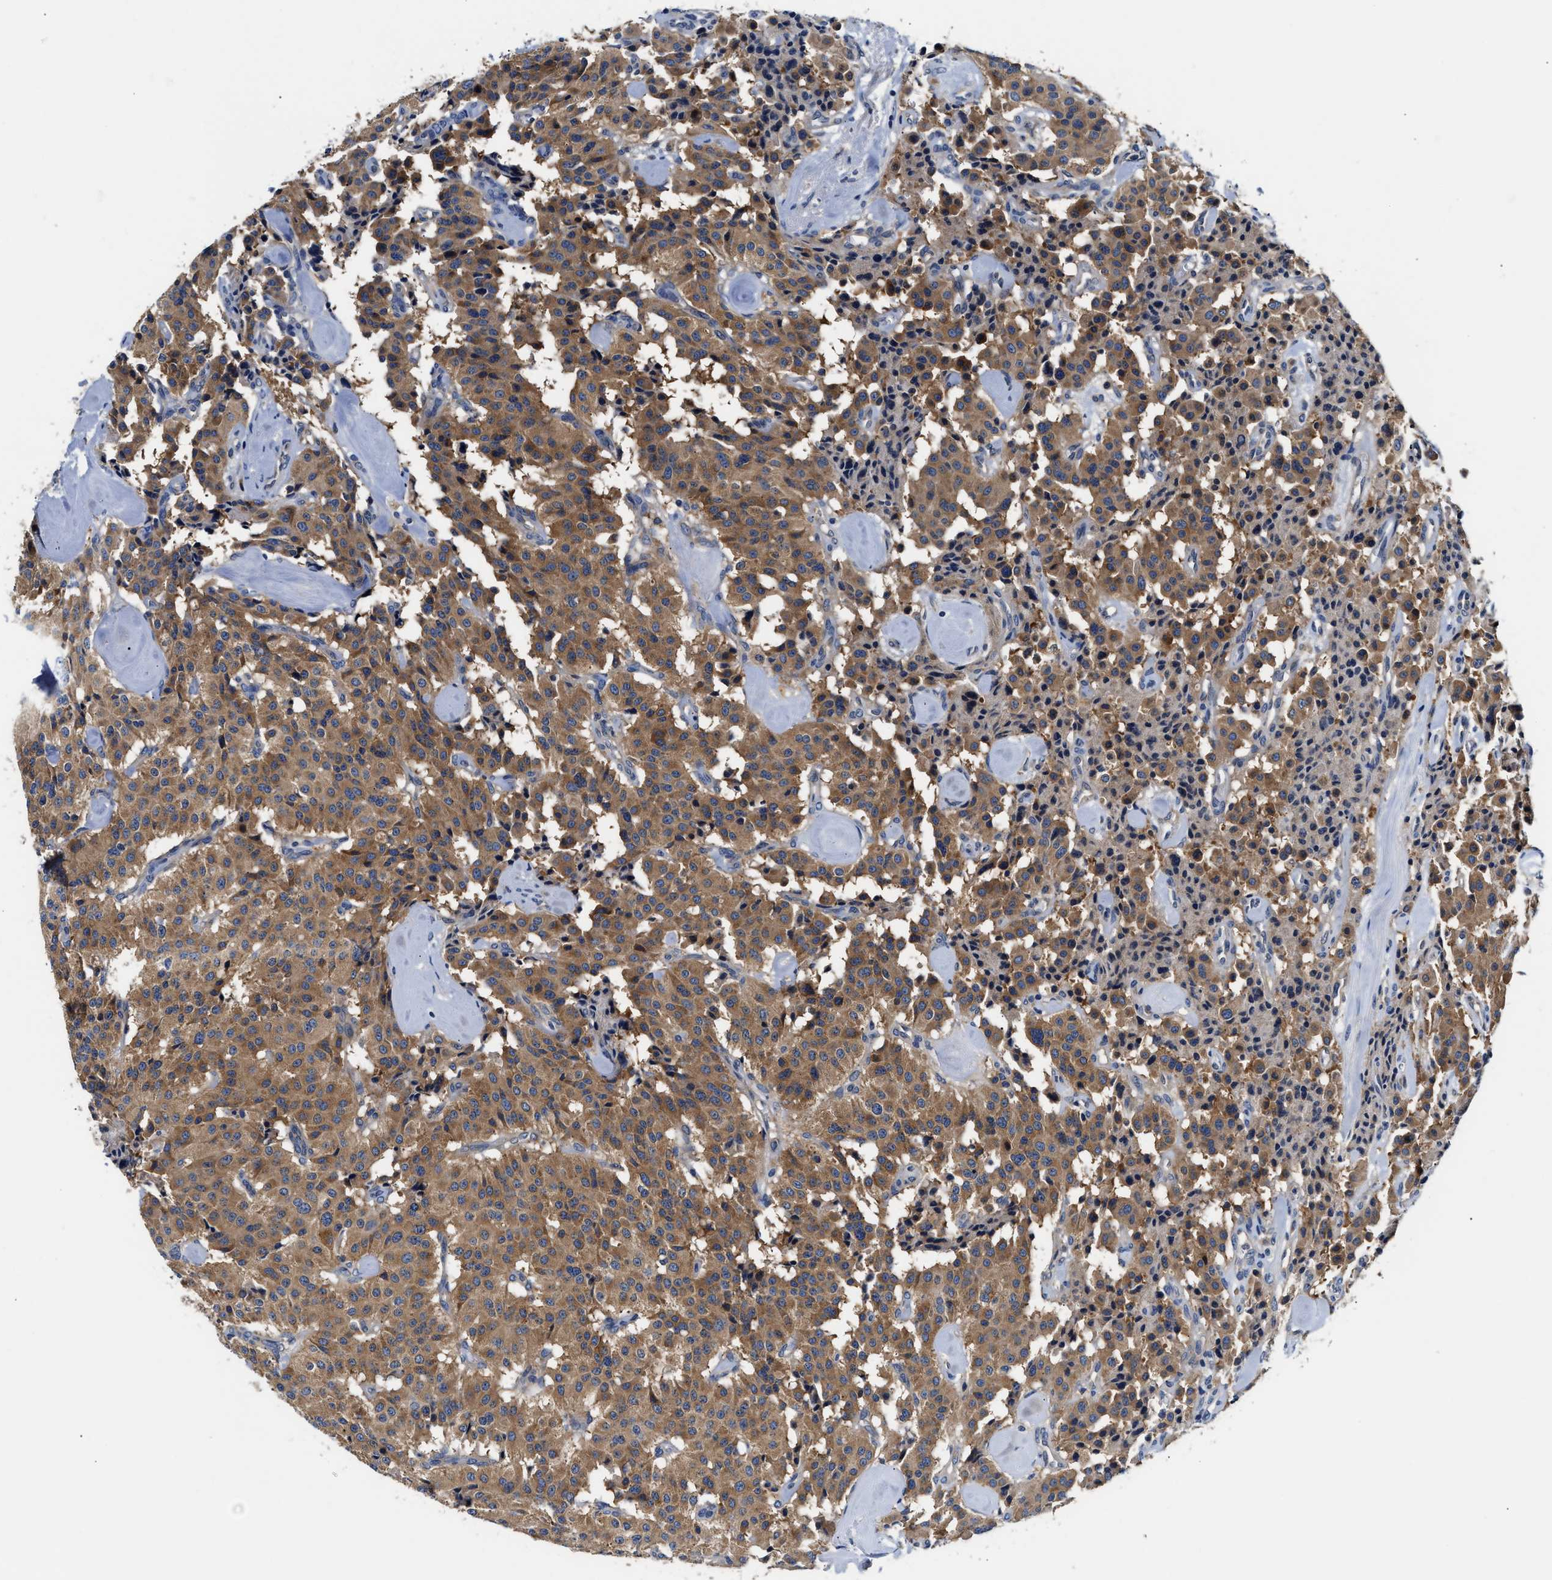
{"staining": {"intensity": "moderate", "quantity": ">75%", "location": "cytoplasmic/membranous"}, "tissue": "carcinoid", "cell_type": "Tumor cells", "image_type": "cancer", "snomed": [{"axis": "morphology", "description": "Carcinoid, malignant, NOS"}, {"axis": "topography", "description": "Lung"}], "caption": "Immunohistochemical staining of carcinoid demonstrates medium levels of moderate cytoplasmic/membranous expression in approximately >75% of tumor cells. The staining is performed using DAB brown chromogen to label protein expression. The nuclei are counter-stained blue using hematoxylin.", "gene": "FAM185A", "patient": {"sex": "male", "age": 30}}